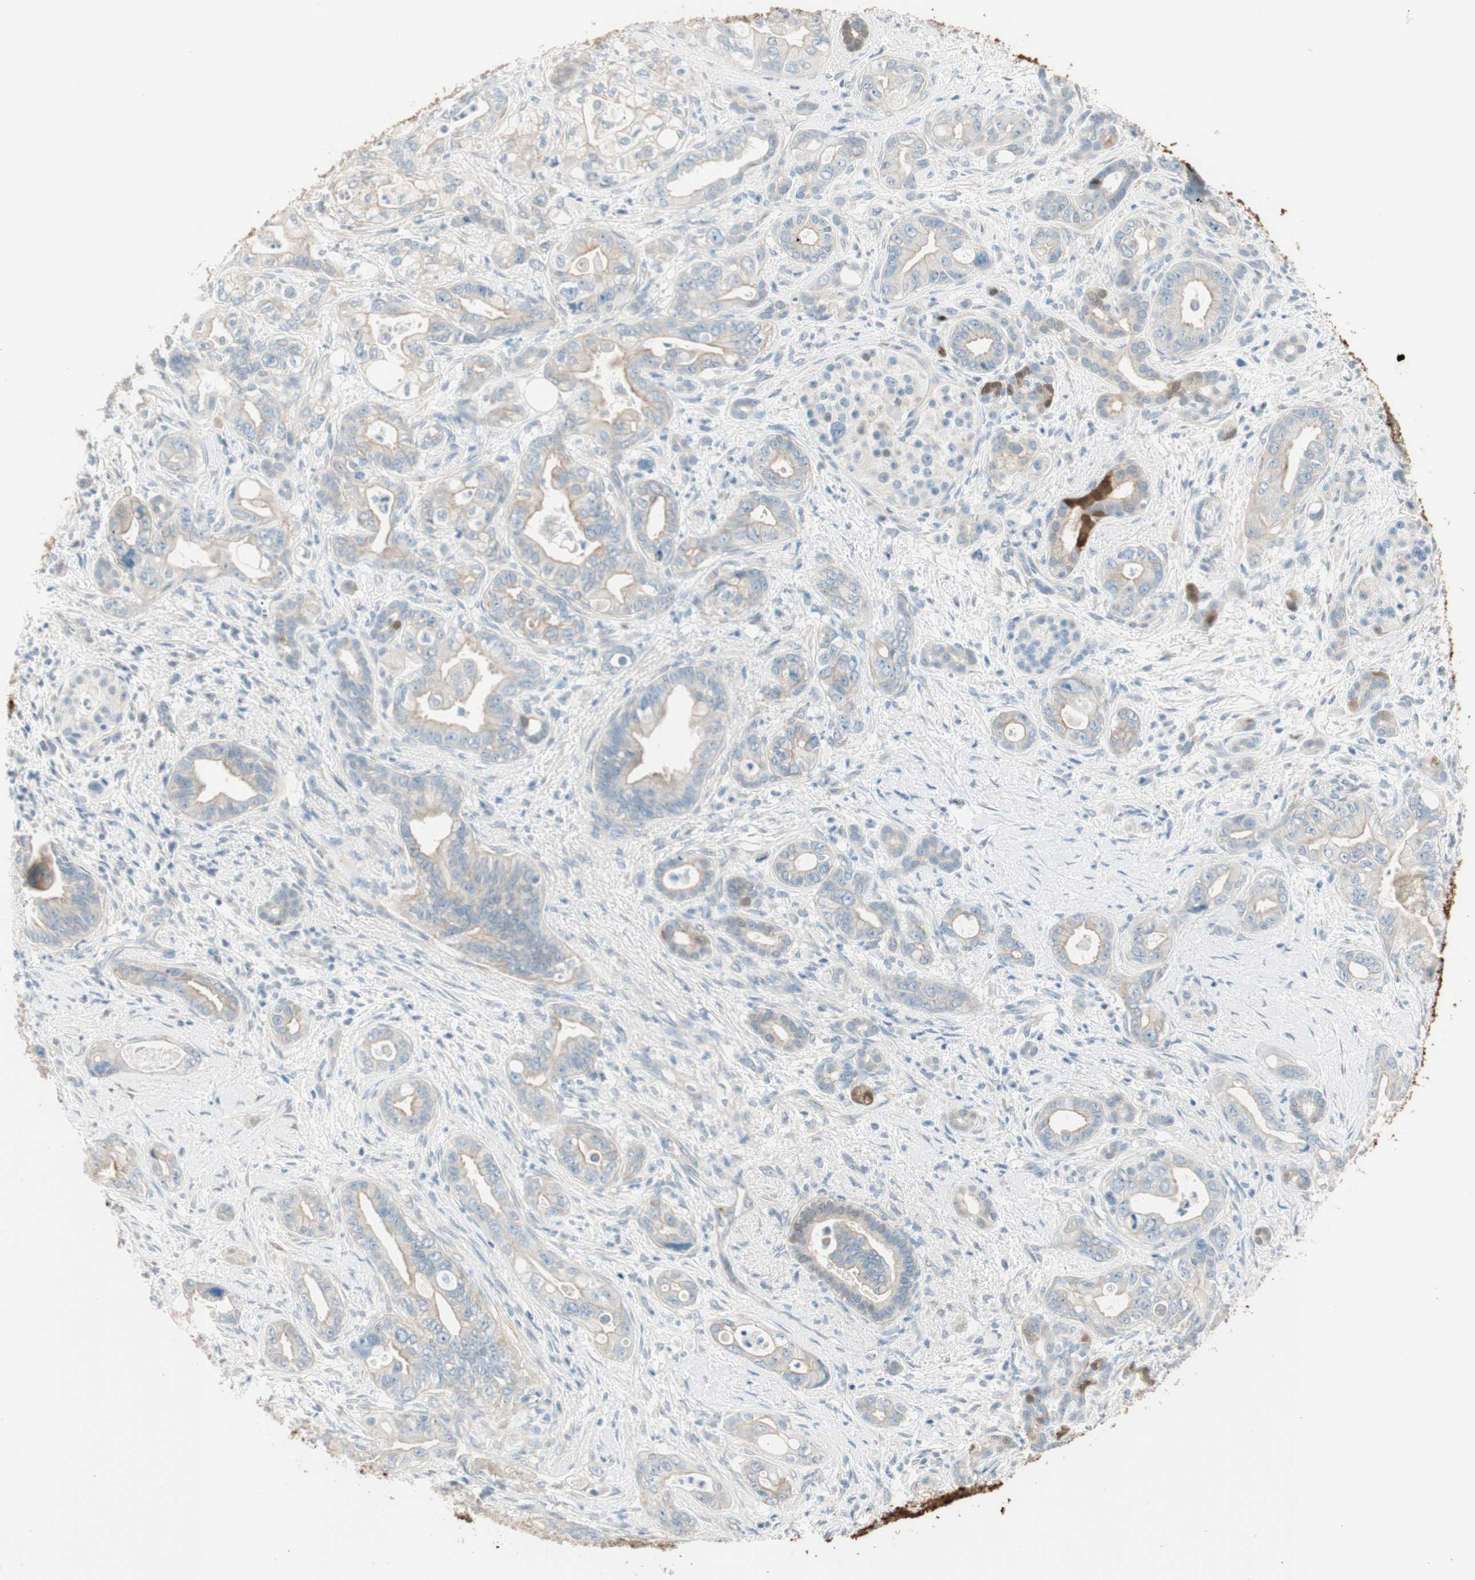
{"staining": {"intensity": "weak", "quantity": ">75%", "location": "cytoplasmic/membranous"}, "tissue": "pancreatic cancer", "cell_type": "Tumor cells", "image_type": "cancer", "snomed": [{"axis": "morphology", "description": "Adenocarcinoma, NOS"}, {"axis": "topography", "description": "Pancreas"}], "caption": "This is a micrograph of immunohistochemistry staining of pancreatic cancer (adenocarcinoma), which shows weak expression in the cytoplasmic/membranous of tumor cells.", "gene": "CDK3", "patient": {"sex": "male", "age": 70}}